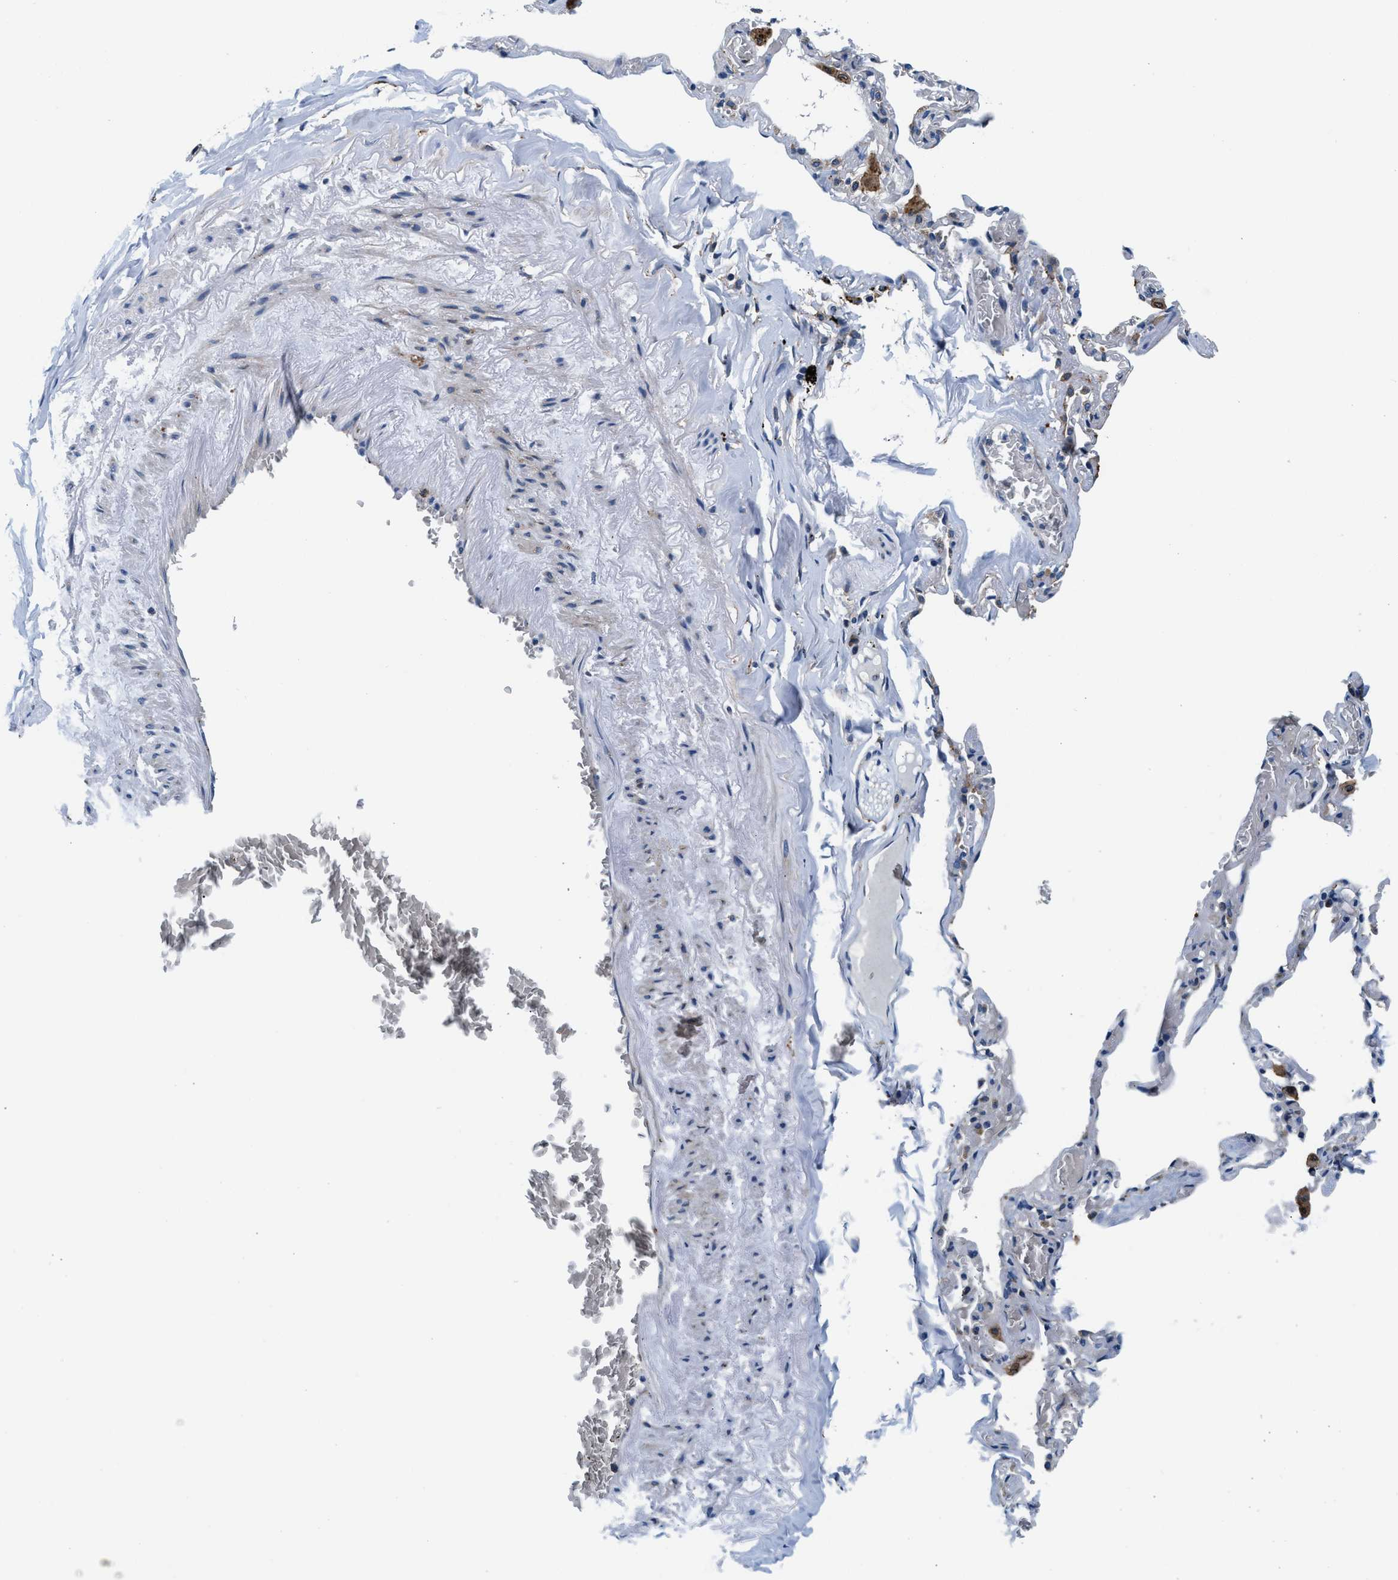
{"staining": {"intensity": "moderate", "quantity": ">75%", "location": "cytoplasmic/membranous"}, "tissue": "adipose tissue", "cell_type": "Adipocytes", "image_type": "normal", "snomed": [{"axis": "morphology", "description": "Normal tissue, NOS"}, {"axis": "topography", "description": "Cartilage tissue"}, {"axis": "topography", "description": "Lung"}], "caption": "Adipose tissue stained for a protein displays moderate cytoplasmic/membranous positivity in adipocytes. (brown staining indicates protein expression, while blue staining denotes nuclei).", "gene": "SLFN11", "patient": {"sex": "female", "age": 77}}